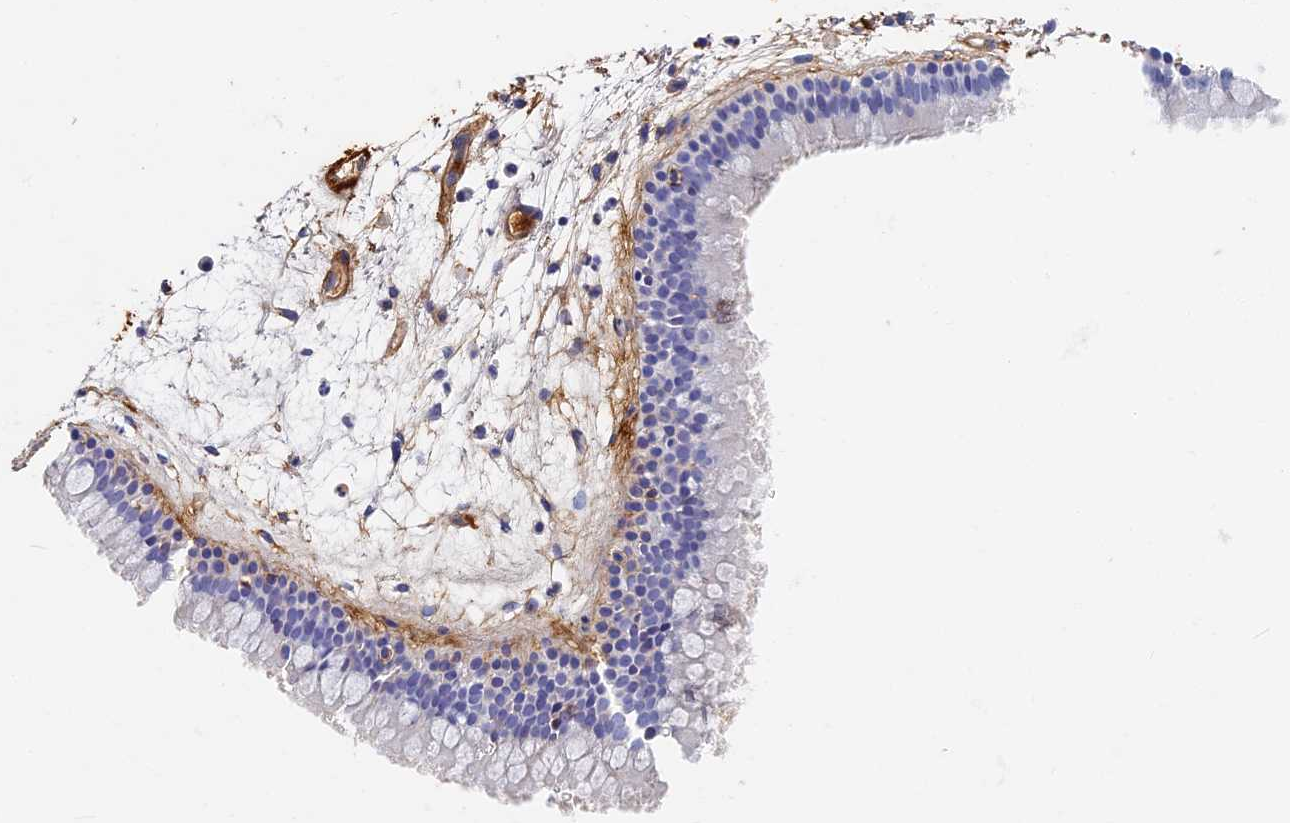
{"staining": {"intensity": "moderate", "quantity": "<25%", "location": "cytoplasmic/membranous"}, "tissue": "nasopharynx", "cell_type": "Respiratory epithelial cells", "image_type": "normal", "snomed": [{"axis": "morphology", "description": "Normal tissue, NOS"}, {"axis": "topography", "description": "Nasopharynx"}], "caption": "A micrograph of nasopharynx stained for a protein reveals moderate cytoplasmic/membranous brown staining in respiratory epithelial cells.", "gene": "ITIH1", "patient": {"sex": "male", "age": 82}}